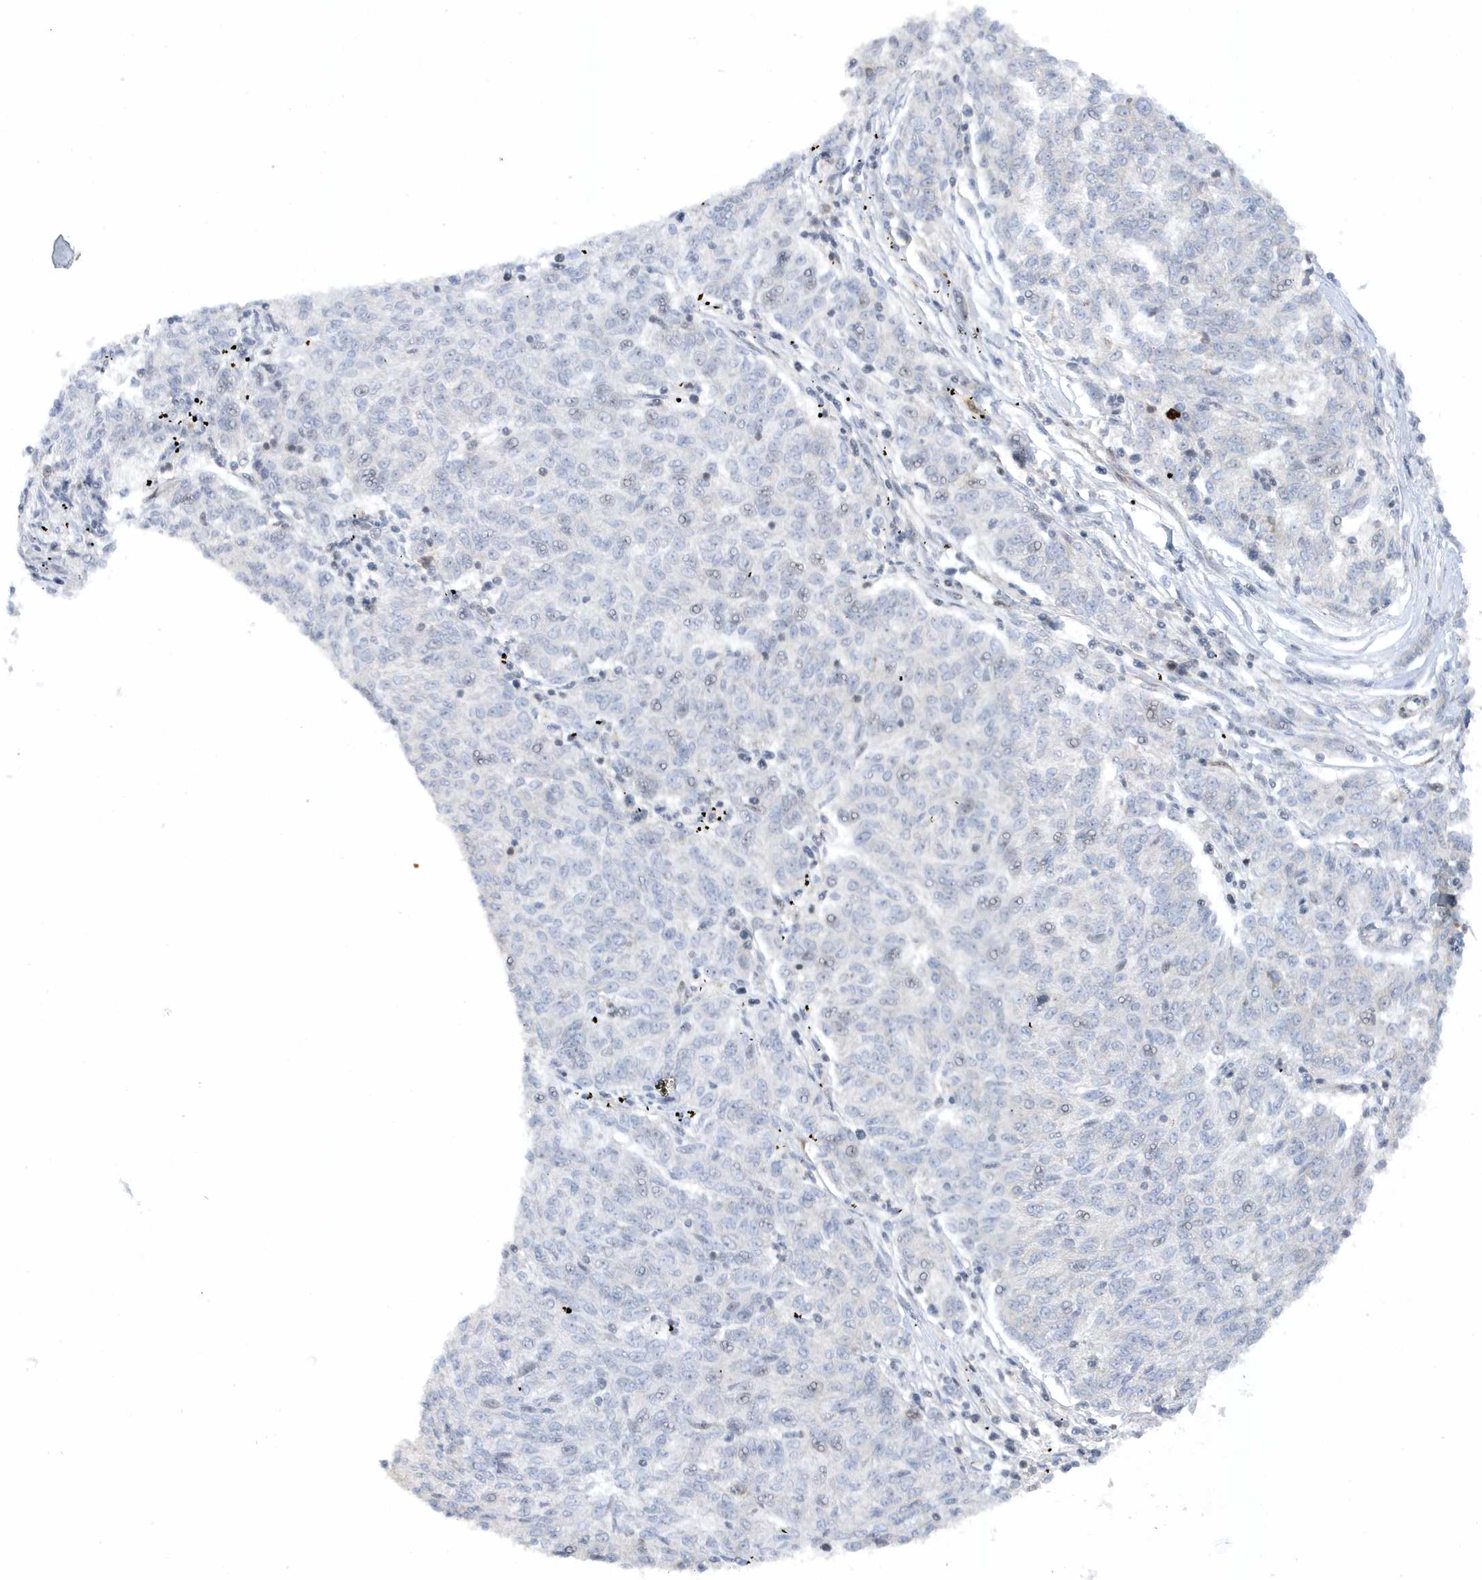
{"staining": {"intensity": "negative", "quantity": "none", "location": "none"}, "tissue": "melanoma", "cell_type": "Tumor cells", "image_type": "cancer", "snomed": [{"axis": "morphology", "description": "Malignant melanoma, NOS"}, {"axis": "topography", "description": "Skin"}], "caption": "Immunohistochemical staining of malignant melanoma shows no significant staining in tumor cells. (DAB immunohistochemistry (IHC) with hematoxylin counter stain).", "gene": "MAP7D3", "patient": {"sex": "female", "age": 72}}